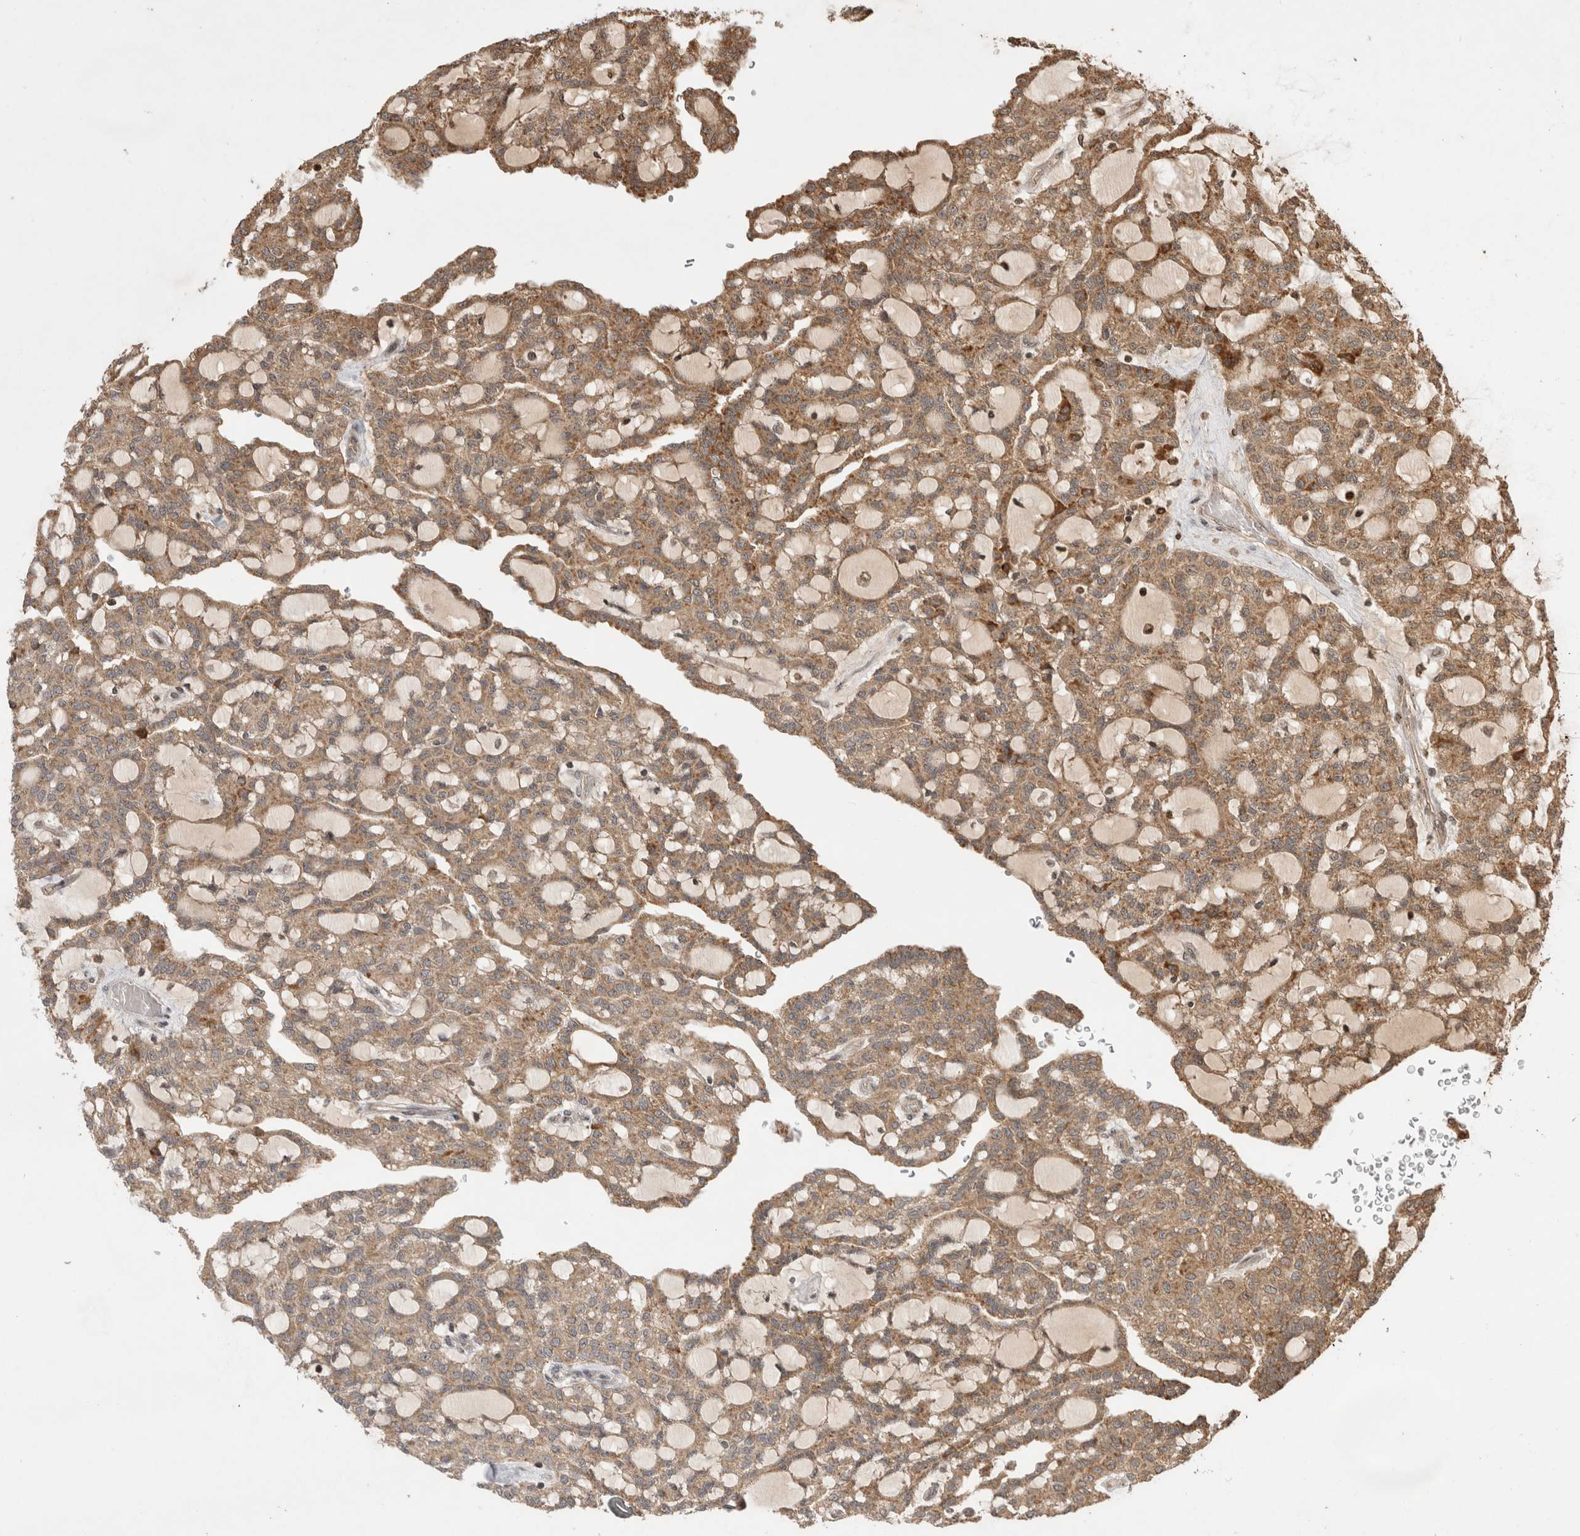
{"staining": {"intensity": "moderate", "quantity": ">75%", "location": "cytoplasmic/membranous"}, "tissue": "renal cancer", "cell_type": "Tumor cells", "image_type": "cancer", "snomed": [{"axis": "morphology", "description": "Adenocarcinoma, NOS"}, {"axis": "topography", "description": "Kidney"}], "caption": "Immunohistochemical staining of adenocarcinoma (renal) reveals medium levels of moderate cytoplasmic/membranous protein positivity in about >75% of tumor cells. The staining was performed using DAB, with brown indicating positive protein expression. Nuclei are stained blue with hematoxylin.", "gene": "FAM221A", "patient": {"sex": "male", "age": 63}}